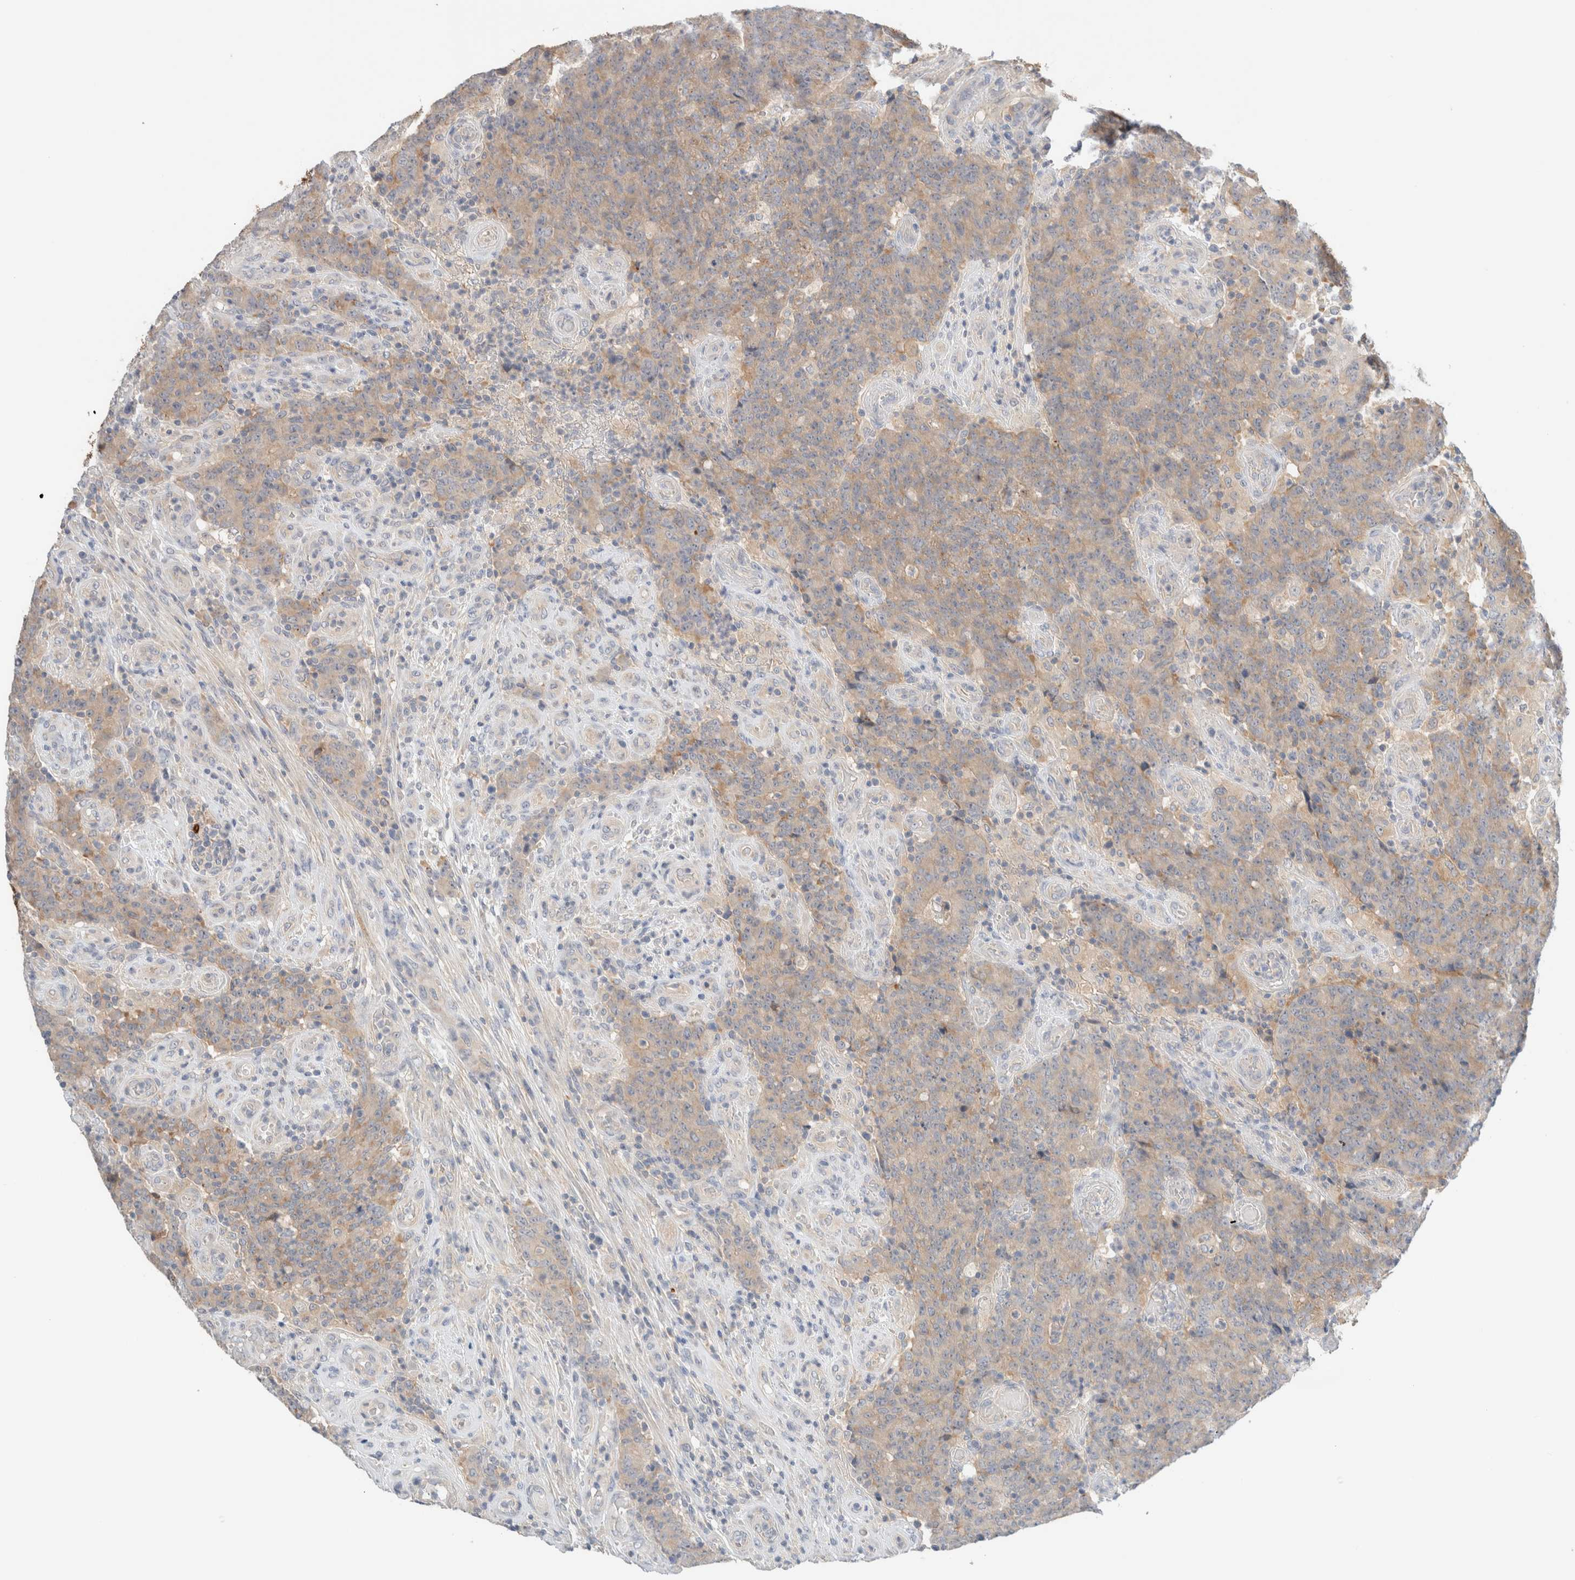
{"staining": {"intensity": "moderate", "quantity": "<25%", "location": "cytoplasmic/membranous"}, "tissue": "colorectal cancer", "cell_type": "Tumor cells", "image_type": "cancer", "snomed": [{"axis": "morphology", "description": "Normal tissue, NOS"}, {"axis": "morphology", "description": "Adenocarcinoma, NOS"}, {"axis": "topography", "description": "Colon"}], "caption": "Moderate cytoplasmic/membranous expression for a protein is present in approximately <25% of tumor cells of adenocarcinoma (colorectal) using IHC.", "gene": "SDR16C5", "patient": {"sex": "female", "age": 75}}